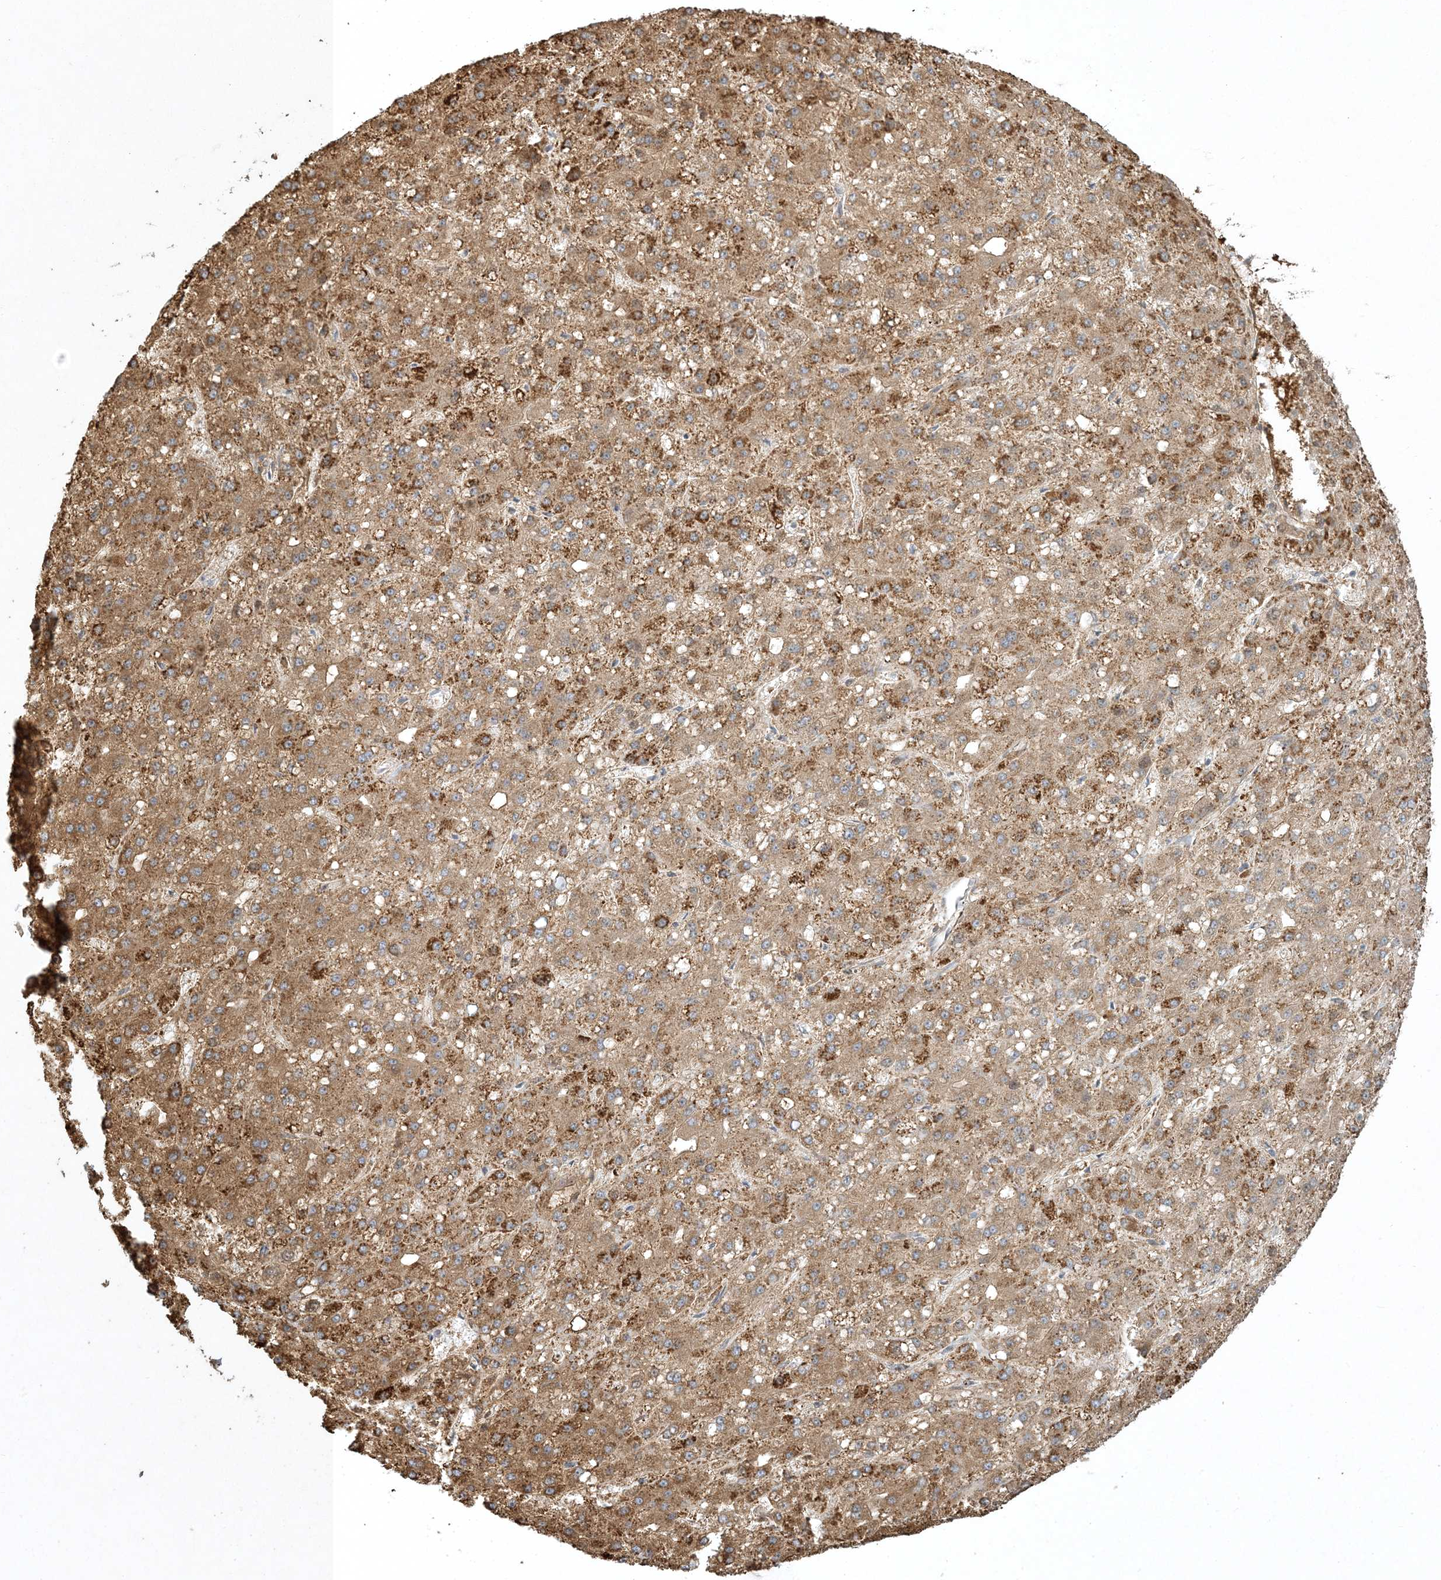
{"staining": {"intensity": "moderate", "quantity": ">75%", "location": "cytoplasmic/membranous"}, "tissue": "liver cancer", "cell_type": "Tumor cells", "image_type": "cancer", "snomed": [{"axis": "morphology", "description": "Carcinoma, Hepatocellular, NOS"}, {"axis": "topography", "description": "Liver"}], "caption": "Human liver hepatocellular carcinoma stained with a protein marker displays moderate staining in tumor cells.", "gene": "CTDNEP1", "patient": {"sex": "male", "age": 67}}